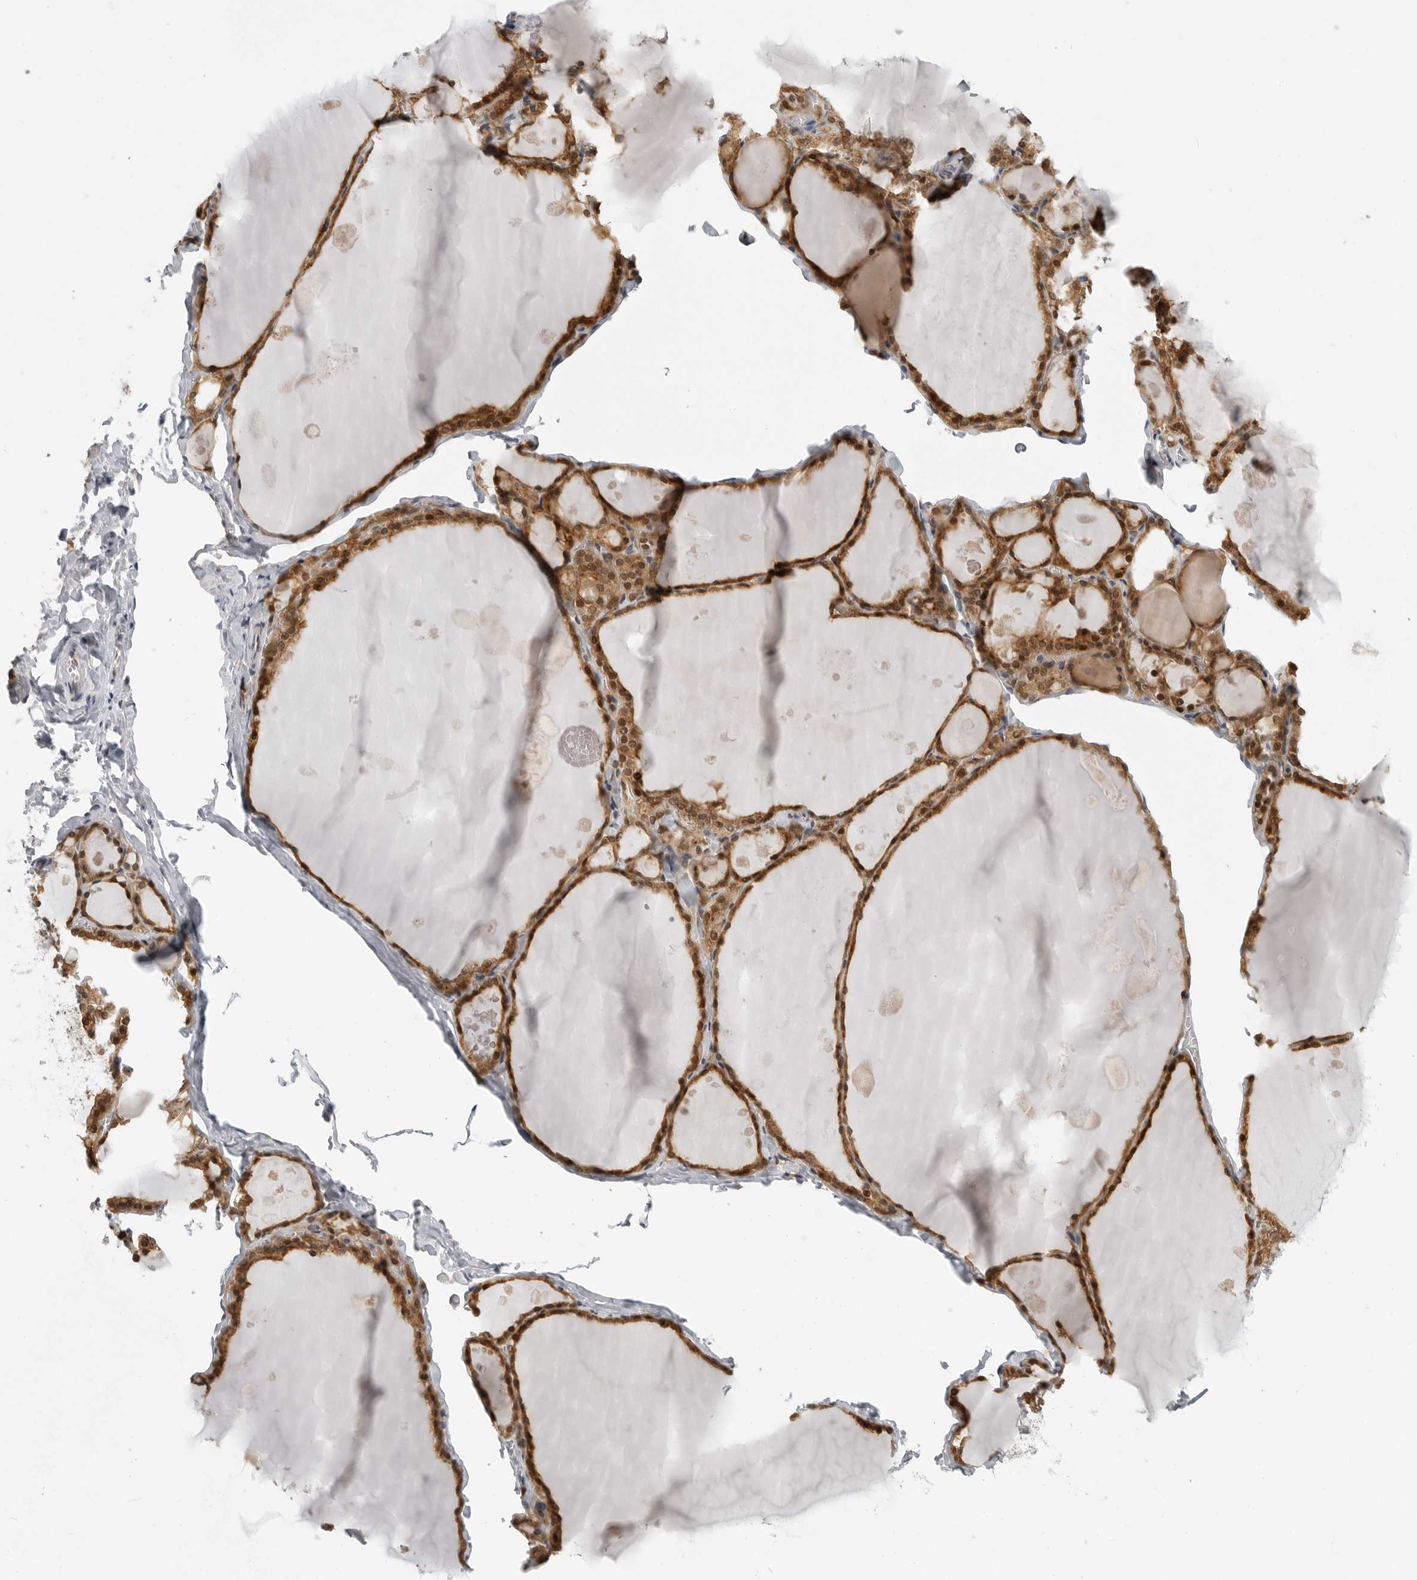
{"staining": {"intensity": "moderate", "quantity": ">75%", "location": "cytoplasmic/membranous,nuclear"}, "tissue": "thyroid gland", "cell_type": "Glandular cells", "image_type": "normal", "snomed": [{"axis": "morphology", "description": "Normal tissue, NOS"}, {"axis": "topography", "description": "Thyroid gland"}], "caption": "This is a histology image of immunohistochemistry (IHC) staining of normal thyroid gland, which shows moderate staining in the cytoplasmic/membranous,nuclear of glandular cells.", "gene": "CTIF", "patient": {"sex": "male", "age": 56}}